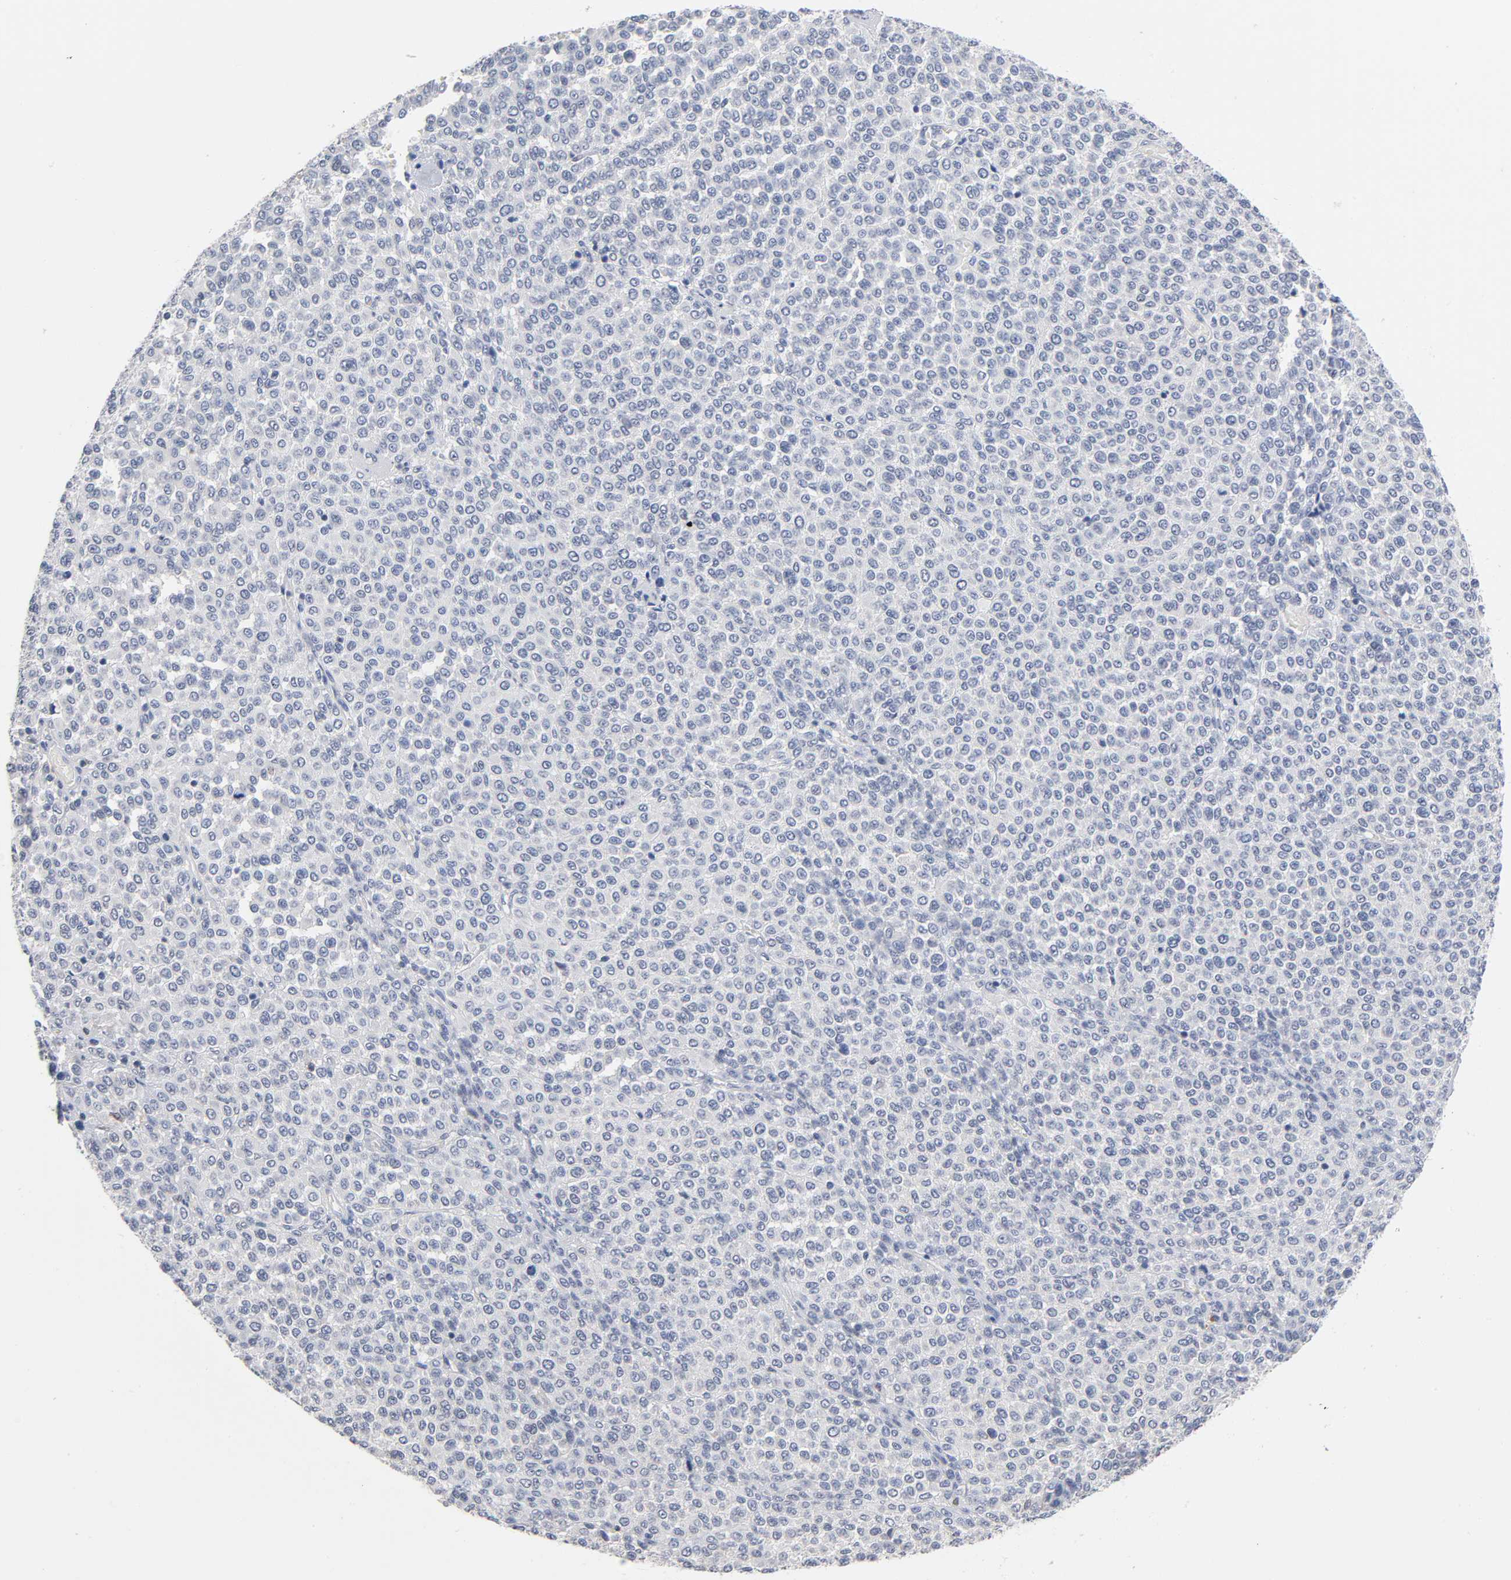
{"staining": {"intensity": "negative", "quantity": "none", "location": "none"}, "tissue": "melanoma", "cell_type": "Tumor cells", "image_type": "cancer", "snomed": [{"axis": "morphology", "description": "Malignant melanoma, Metastatic site"}, {"axis": "topography", "description": "Pancreas"}], "caption": "Human melanoma stained for a protein using immunohistochemistry (IHC) shows no staining in tumor cells.", "gene": "NFATC1", "patient": {"sex": "female", "age": 30}}